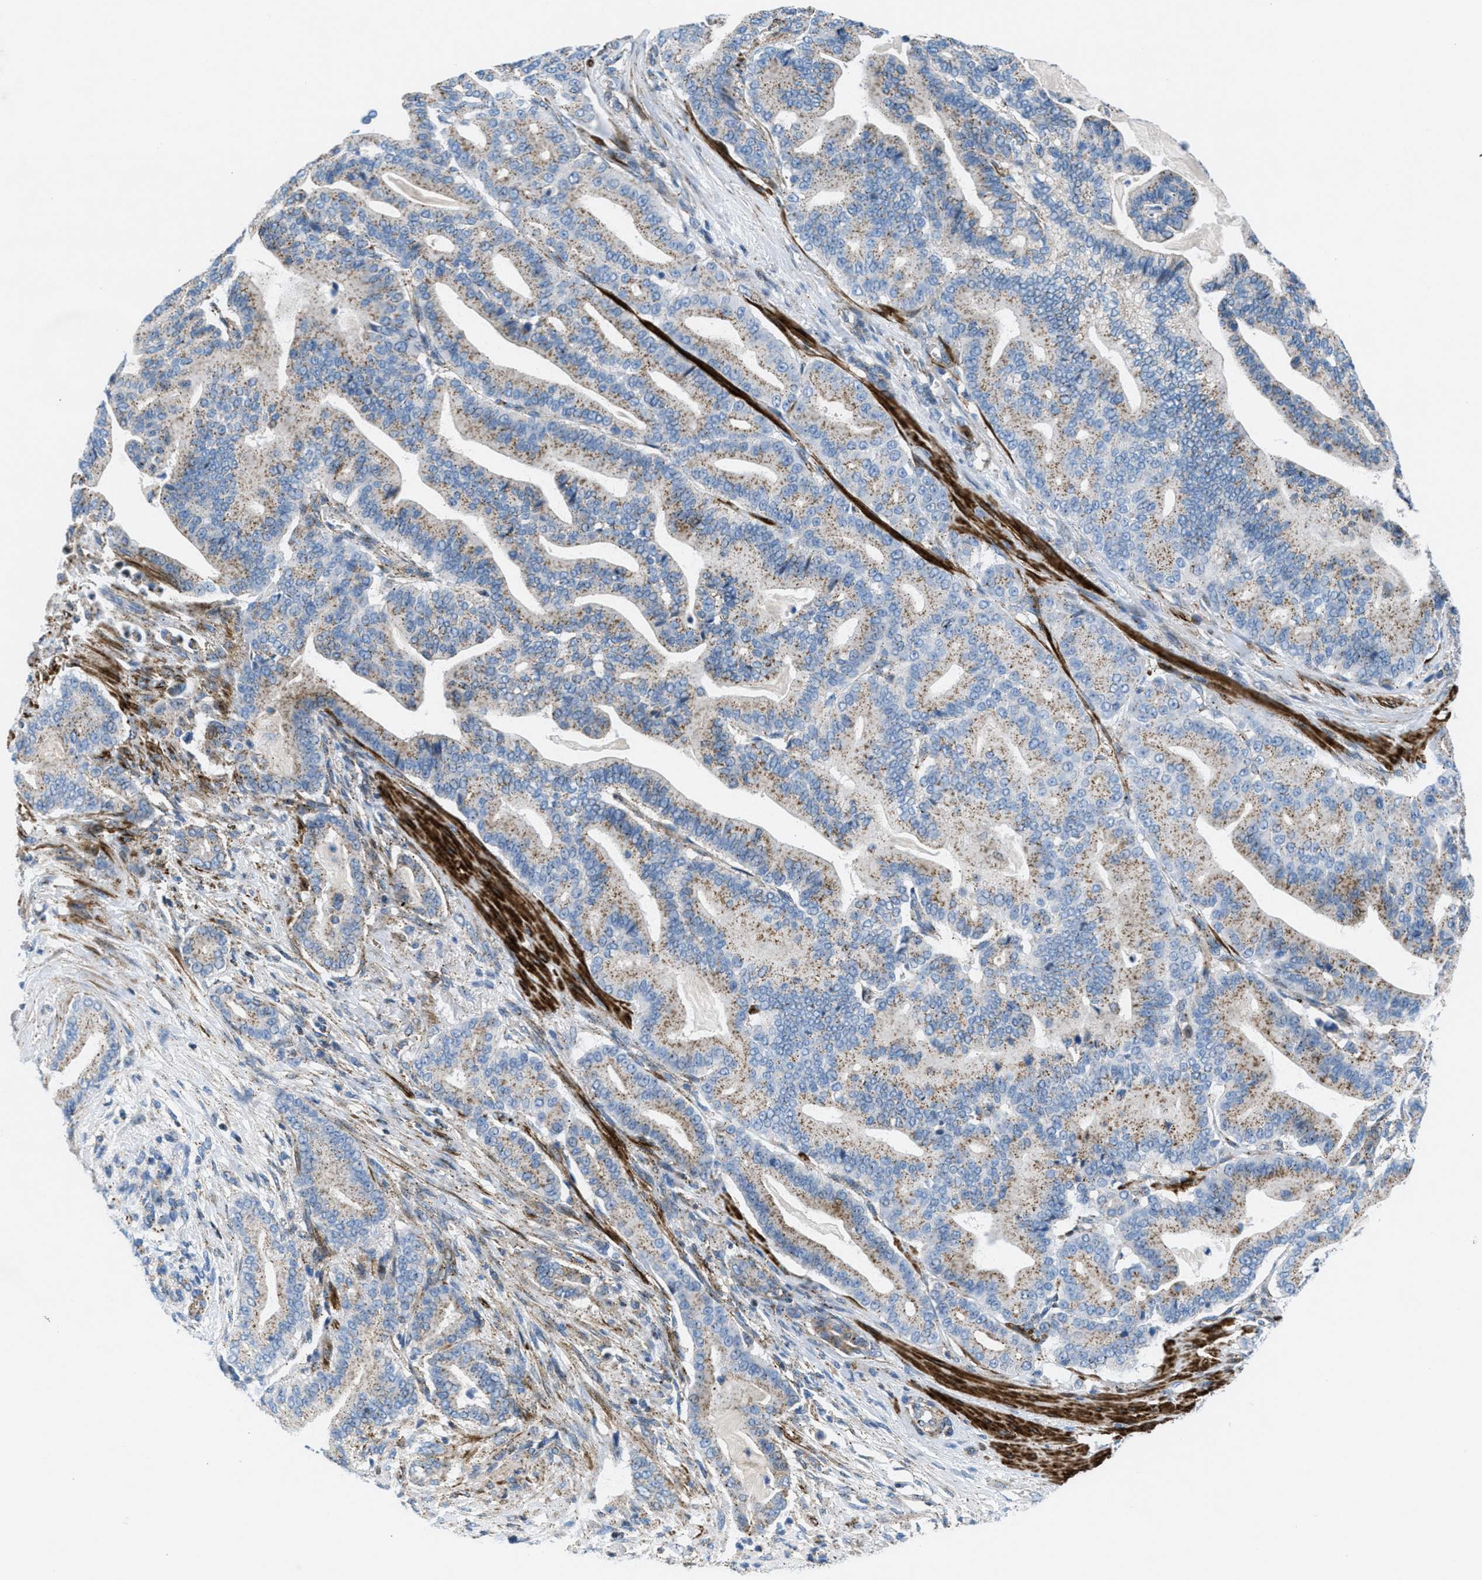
{"staining": {"intensity": "weak", "quantity": ">75%", "location": "cytoplasmic/membranous"}, "tissue": "pancreatic cancer", "cell_type": "Tumor cells", "image_type": "cancer", "snomed": [{"axis": "morphology", "description": "Normal tissue, NOS"}, {"axis": "morphology", "description": "Adenocarcinoma, NOS"}, {"axis": "topography", "description": "Pancreas"}], "caption": "Immunohistochemical staining of pancreatic adenocarcinoma exhibits weak cytoplasmic/membranous protein staining in approximately >75% of tumor cells.", "gene": "MFSD13A", "patient": {"sex": "male", "age": 63}}